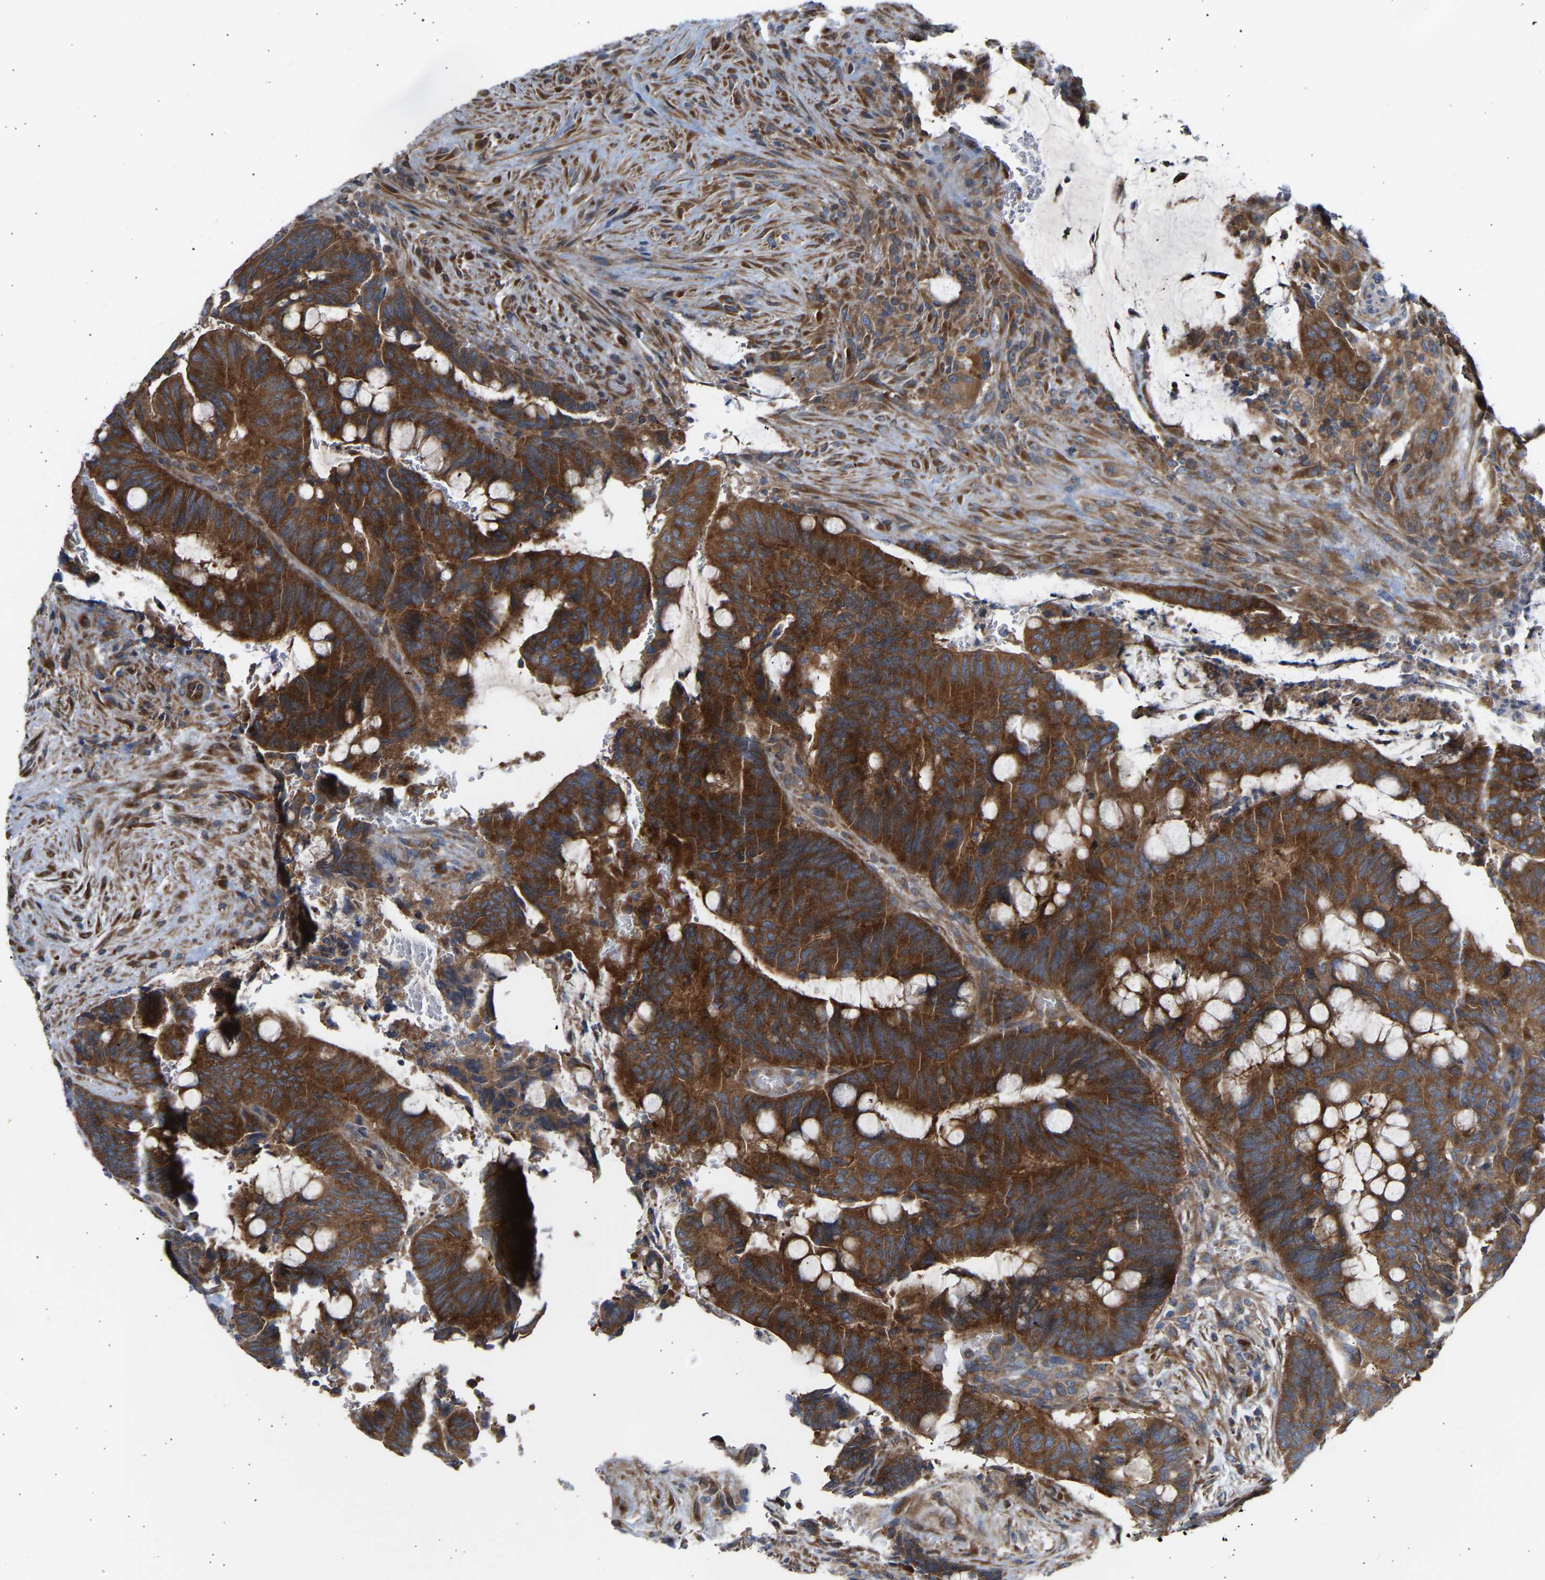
{"staining": {"intensity": "strong", "quantity": ">75%", "location": "cytoplasmic/membranous"}, "tissue": "colorectal cancer", "cell_type": "Tumor cells", "image_type": "cancer", "snomed": [{"axis": "morphology", "description": "Normal tissue, NOS"}, {"axis": "morphology", "description": "Adenocarcinoma, NOS"}, {"axis": "topography", "description": "Rectum"}, {"axis": "topography", "description": "Peripheral nerve tissue"}], "caption": "Colorectal cancer (adenocarcinoma) stained with a protein marker exhibits strong staining in tumor cells.", "gene": "GCN1", "patient": {"sex": "male", "age": 92}}